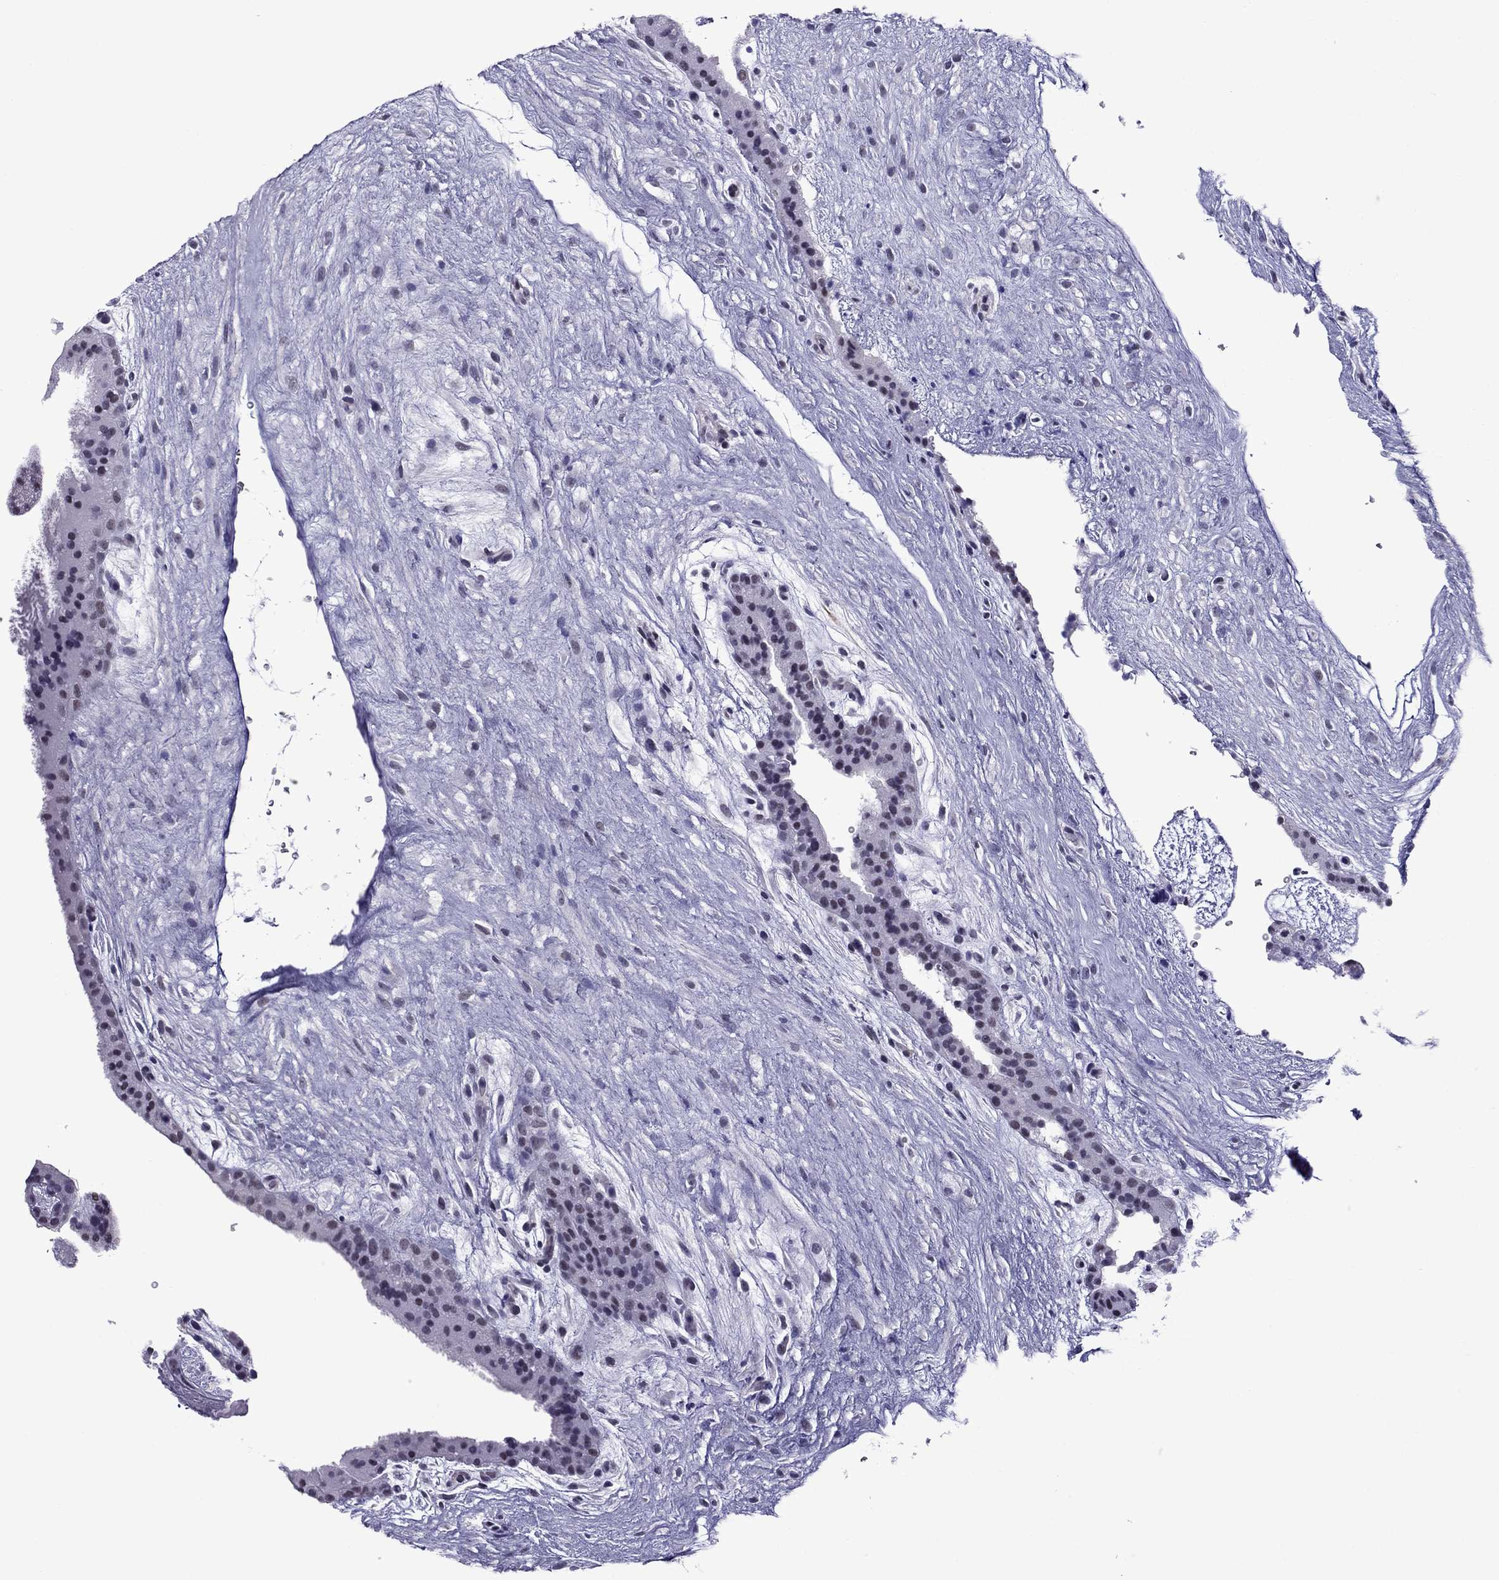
{"staining": {"intensity": "negative", "quantity": "none", "location": "none"}, "tissue": "placenta", "cell_type": "Decidual cells", "image_type": "normal", "snomed": [{"axis": "morphology", "description": "Normal tissue, NOS"}, {"axis": "topography", "description": "Placenta"}], "caption": "A photomicrograph of human placenta is negative for staining in decidual cells. Brightfield microscopy of immunohistochemistry (IHC) stained with DAB (3,3'-diaminobenzidine) (brown) and hematoxylin (blue), captured at high magnification.", "gene": "ZNF646", "patient": {"sex": "female", "age": 19}}